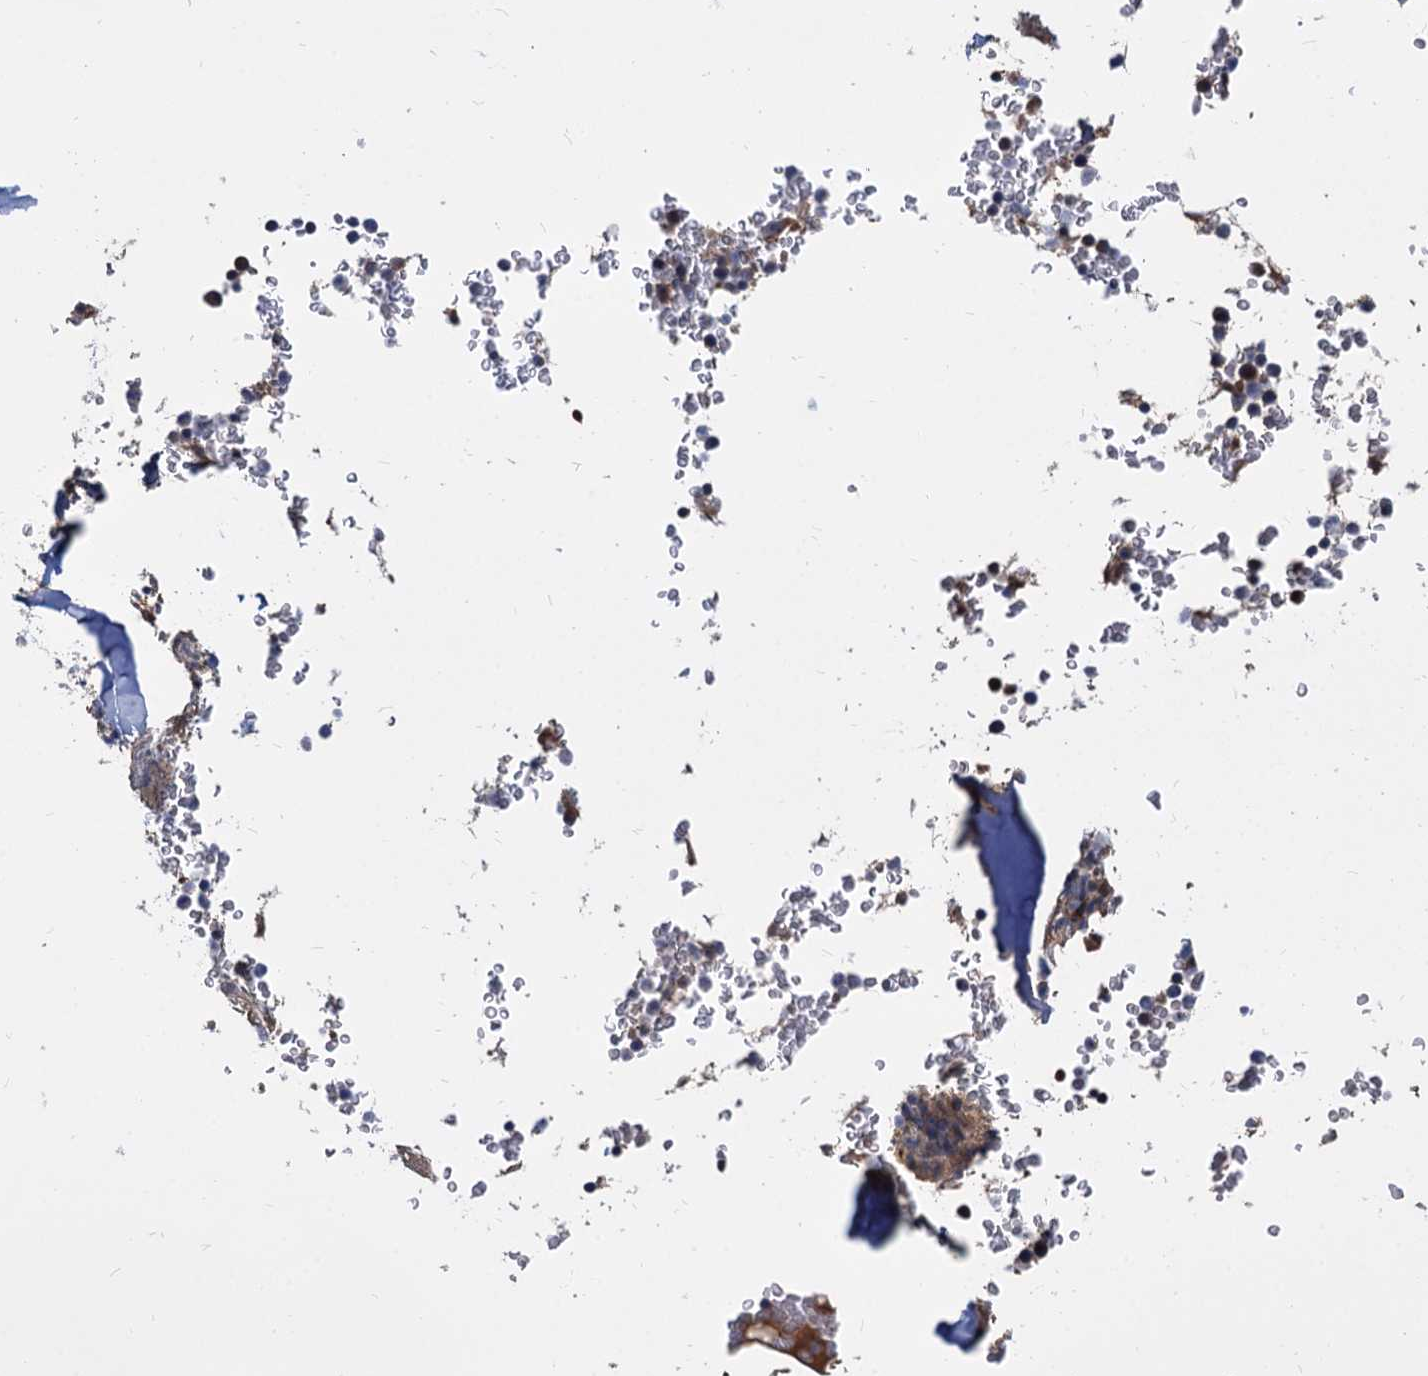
{"staining": {"intensity": "weak", "quantity": "25%-75%", "location": "cytoplasmic/membranous"}, "tissue": "bone marrow", "cell_type": "Hematopoietic cells", "image_type": "normal", "snomed": [{"axis": "morphology", "description": "Normal tissue, NOS"}, {"axis": "topography", "description": "Bone marrow"}], "caption": "Immunohistochemical staining of normal bone marrow reveals 25%-75% levels of weak cytoplasmic/membranous protein expression in about 25%-75% of hematopoietic cells. (Stains: DAB in brown, nuclei in blue, Microscopy: brightfield microscopy at high magnification).", "gene": "SNX15", "patient": {"sex": "male", "age": 58}}